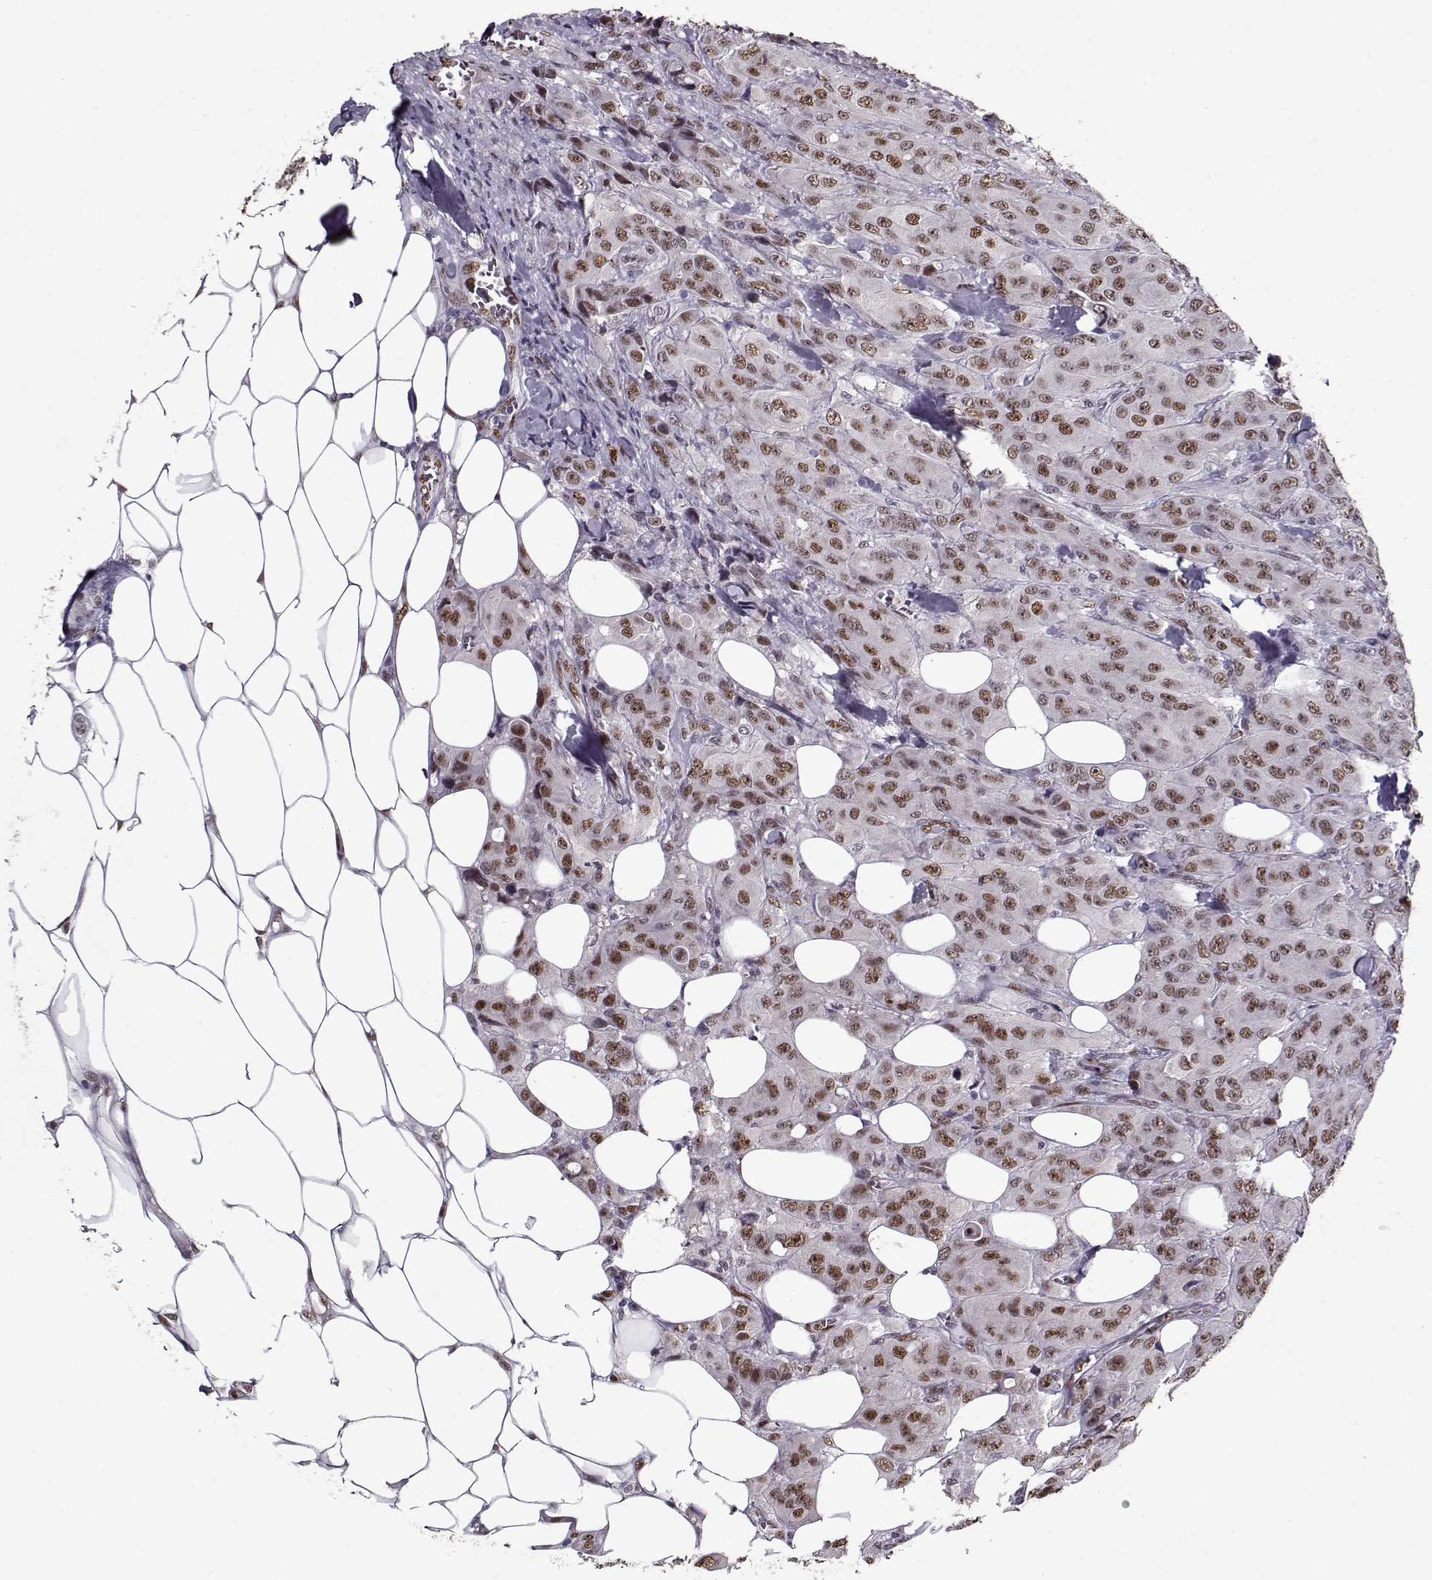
{"staining": {"intensity": "moderate", "quantity": ">75%", "location": "nuclear"}, "tissue": "breast cancer", "cell_type": "Tumor cells", "image_type": "cancer", "snomed": [{"axis": "morphology", "description": "Duct carcinoma"}, {"axis": "topography", "description": "Breast"}], "caption": "Immunohistochemistry micrograph of neoplastic tissue: breast infiltrating ductal carcinoma stained using immunohistochemistry exhibits medium levels of moderate protein expression localized specifically in the nuclear of tumor cells, appearing as a nuclear brown color.", "gene": "PRMT8", "patient": {"sex": "female", "age": 43}}